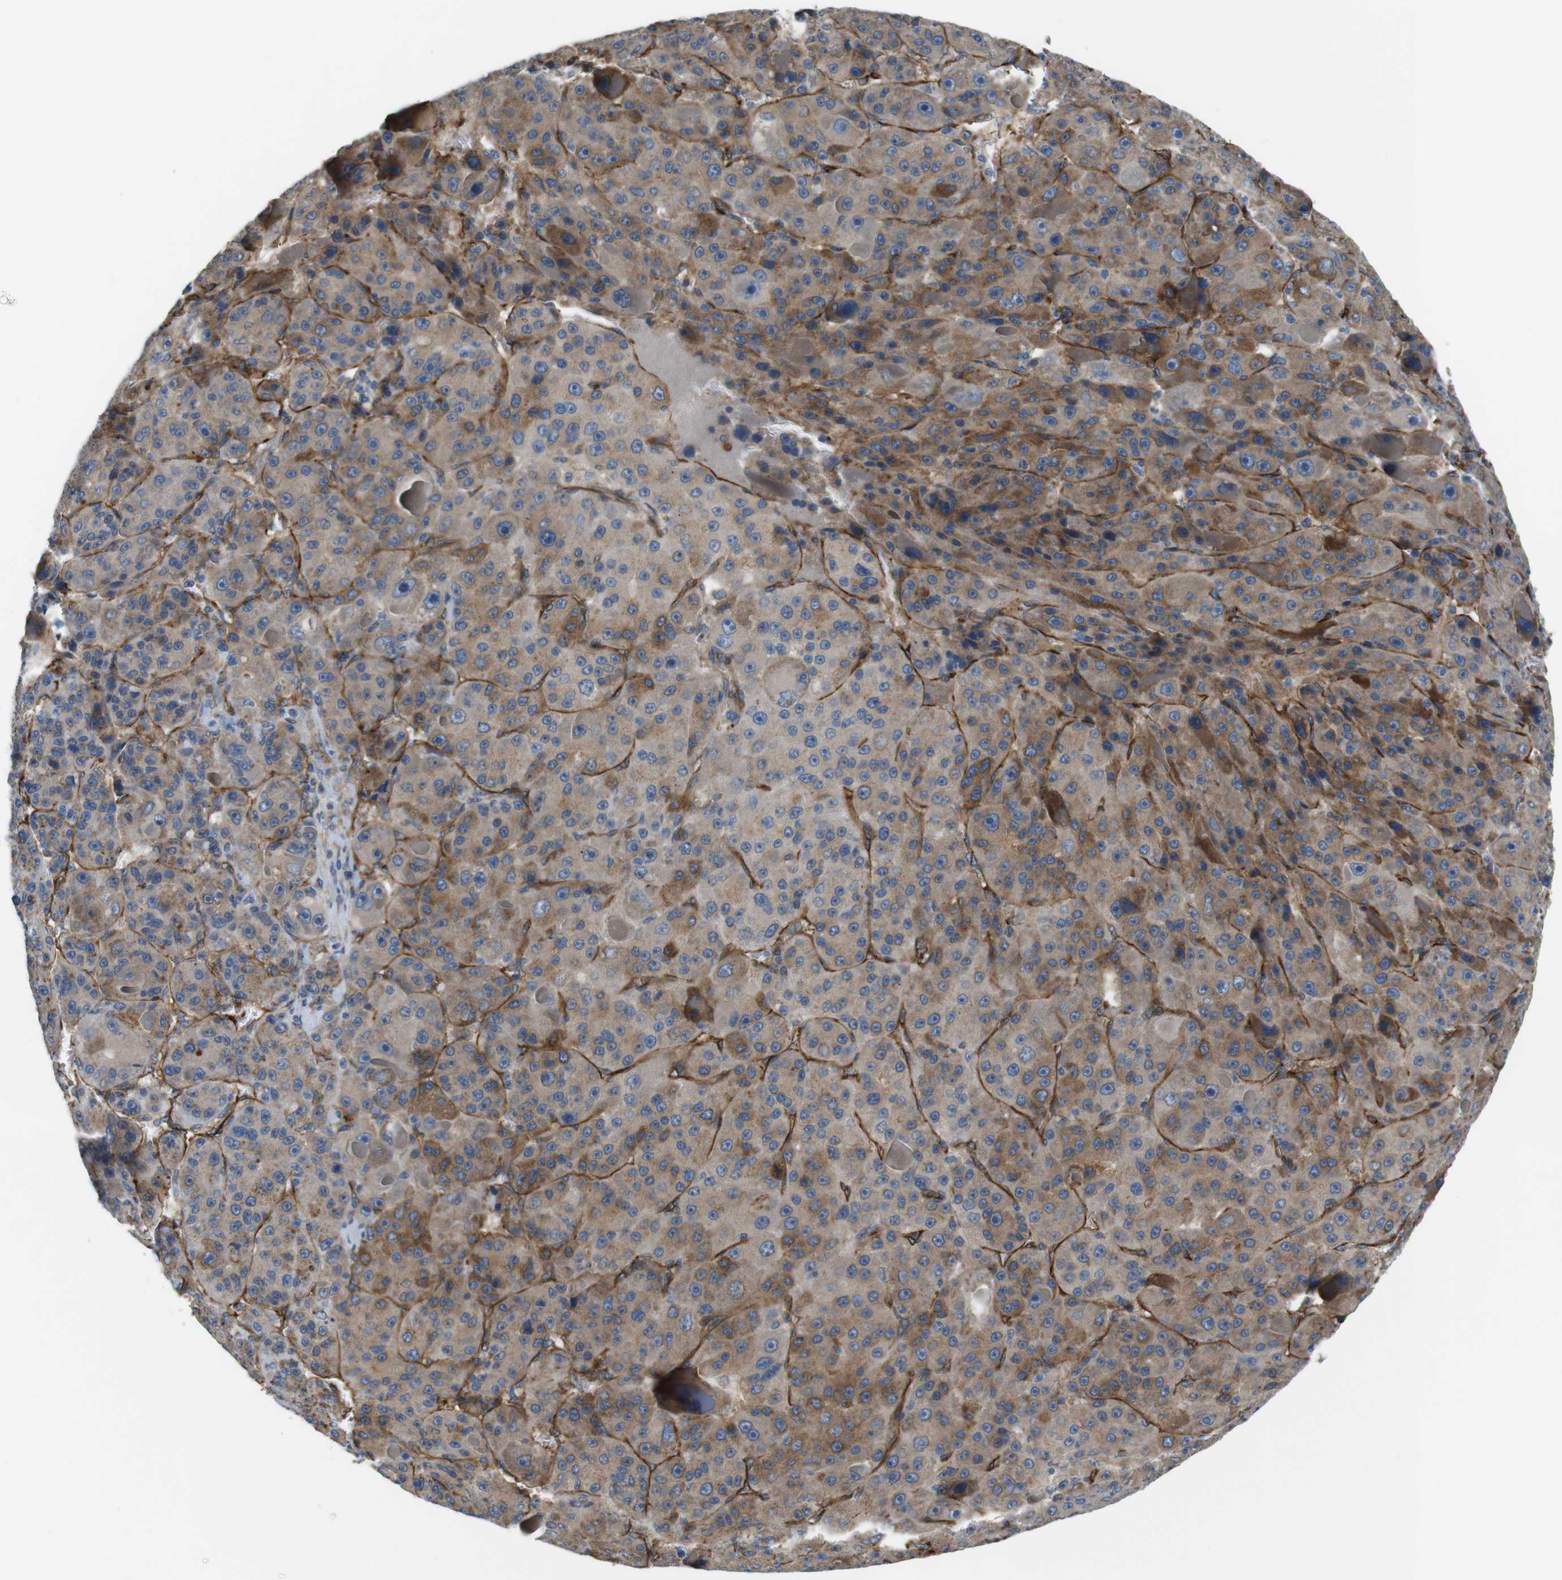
{"staining": {"intensity": "moderate", "quantity": ">75%", "location": "cytoplasmic/membranous"}, "tissue": "liver cancer", "cell_type": "Tumor cells", "image_type": "cancer", "snomed": [{"axis": "morphology", "description": "Carcinoma, Hepatocellular, NOS"}, {"axis": "topography", "description": "Liver"}], "caption": "A brown stain labels moderate cytoplasmic/membranous expression of a protein in human liver cancer tumor cells. Using DAB (3,3'-diaminobenzidine) (brown) and hematoxylin (blue) stains, captured at high magnification using brightfield microscopy.", "gene": "BVES", "patient": {"sex": "male", "age": 76}}